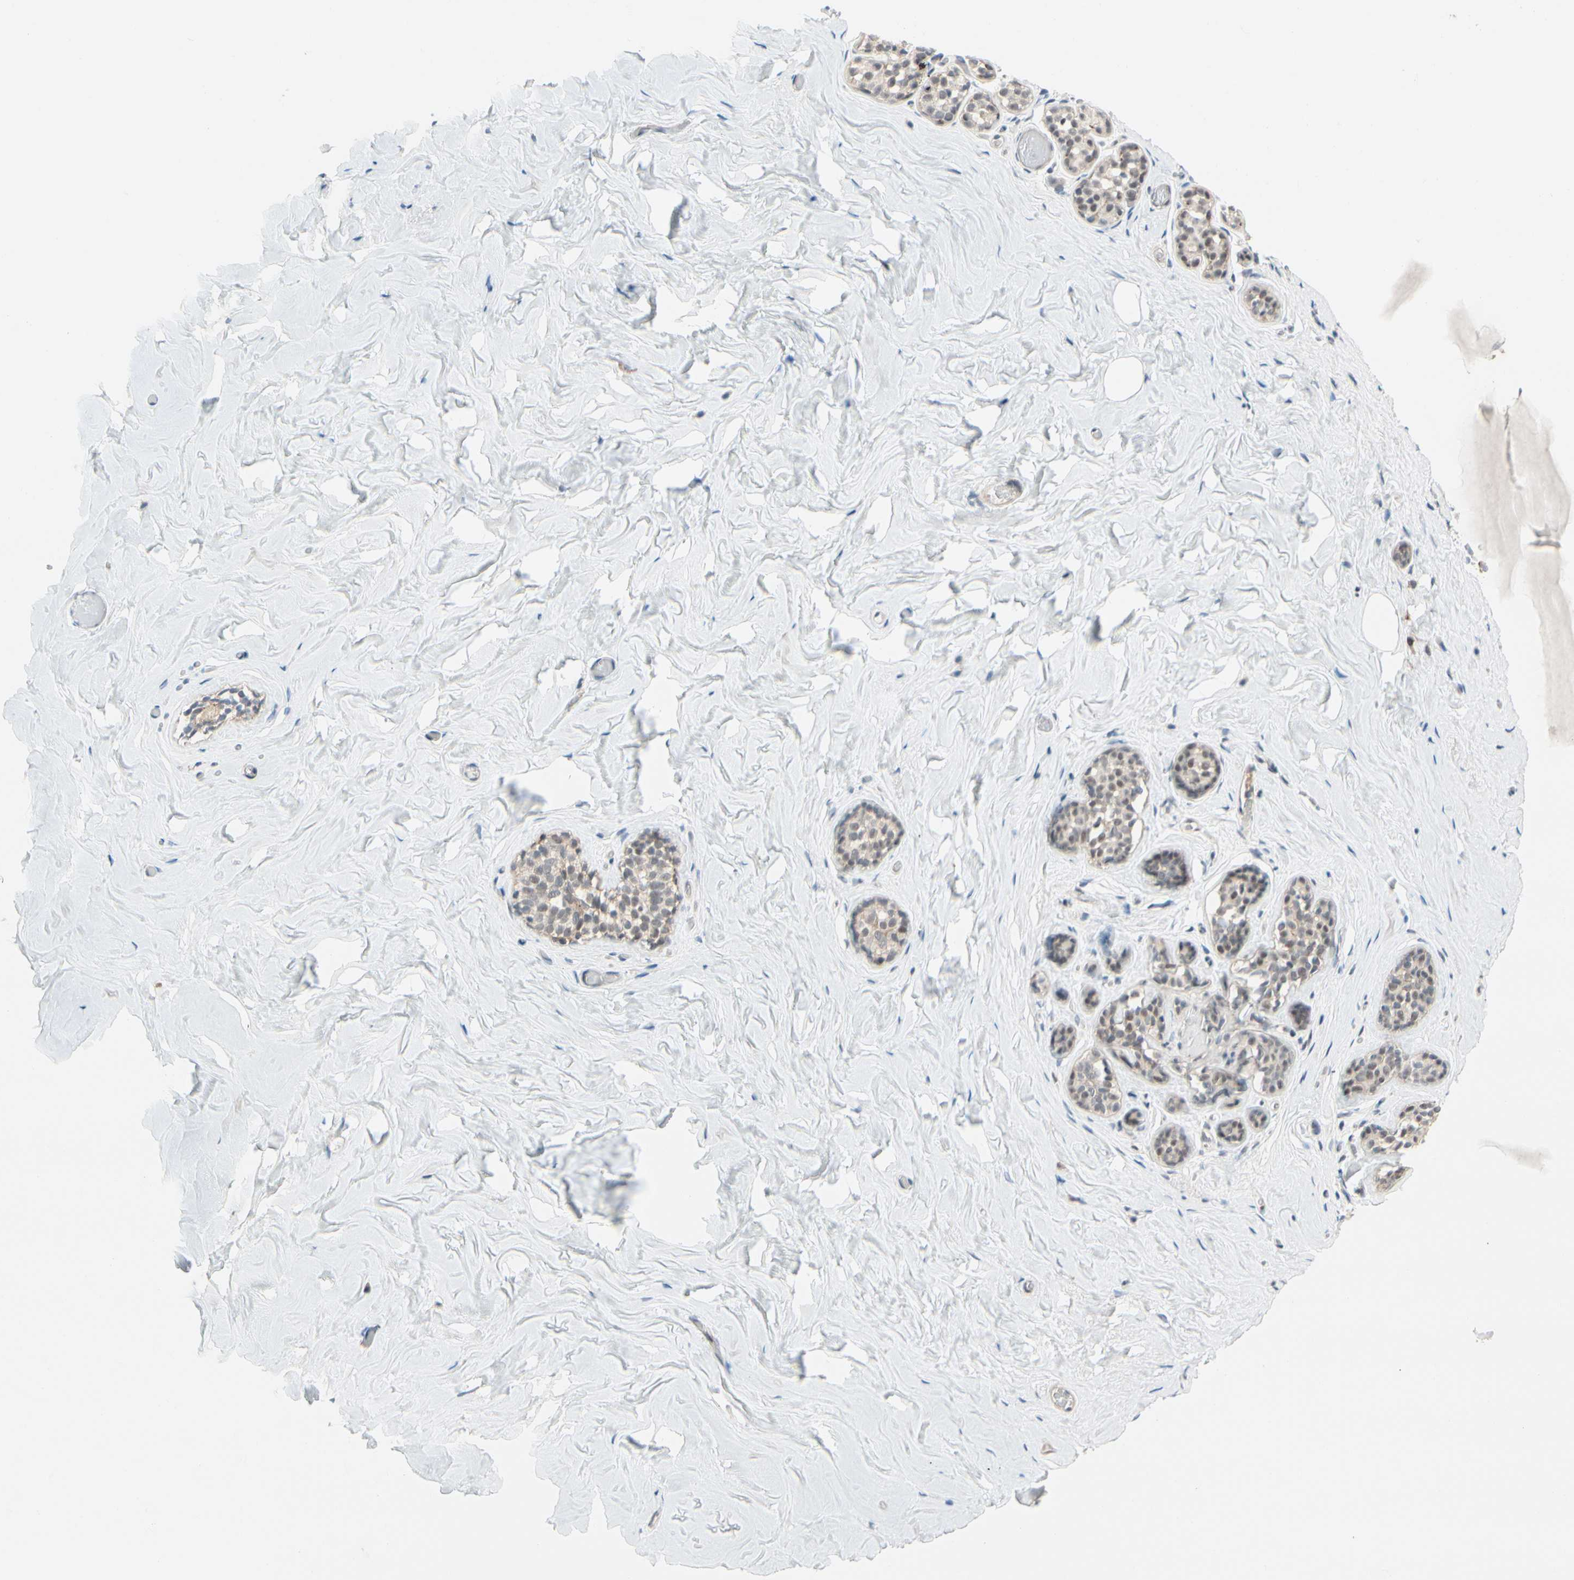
{"staining": {"intensity": "negative", "quantity": "none", "location": "none"}, "tissue": "breast", "cell_type": "Adipocytes", "image_type": "normal", "snomed": [{"axis": "morphology", "description": "Normal tissue, NOS"}, {"axis": "topography", "description": "Breast"}], "caption": "Breast stained for a protein using IHC displays no staining adipocytes.", "gene": "TAF4", "patient": {"sex": "female", "age": 75}}